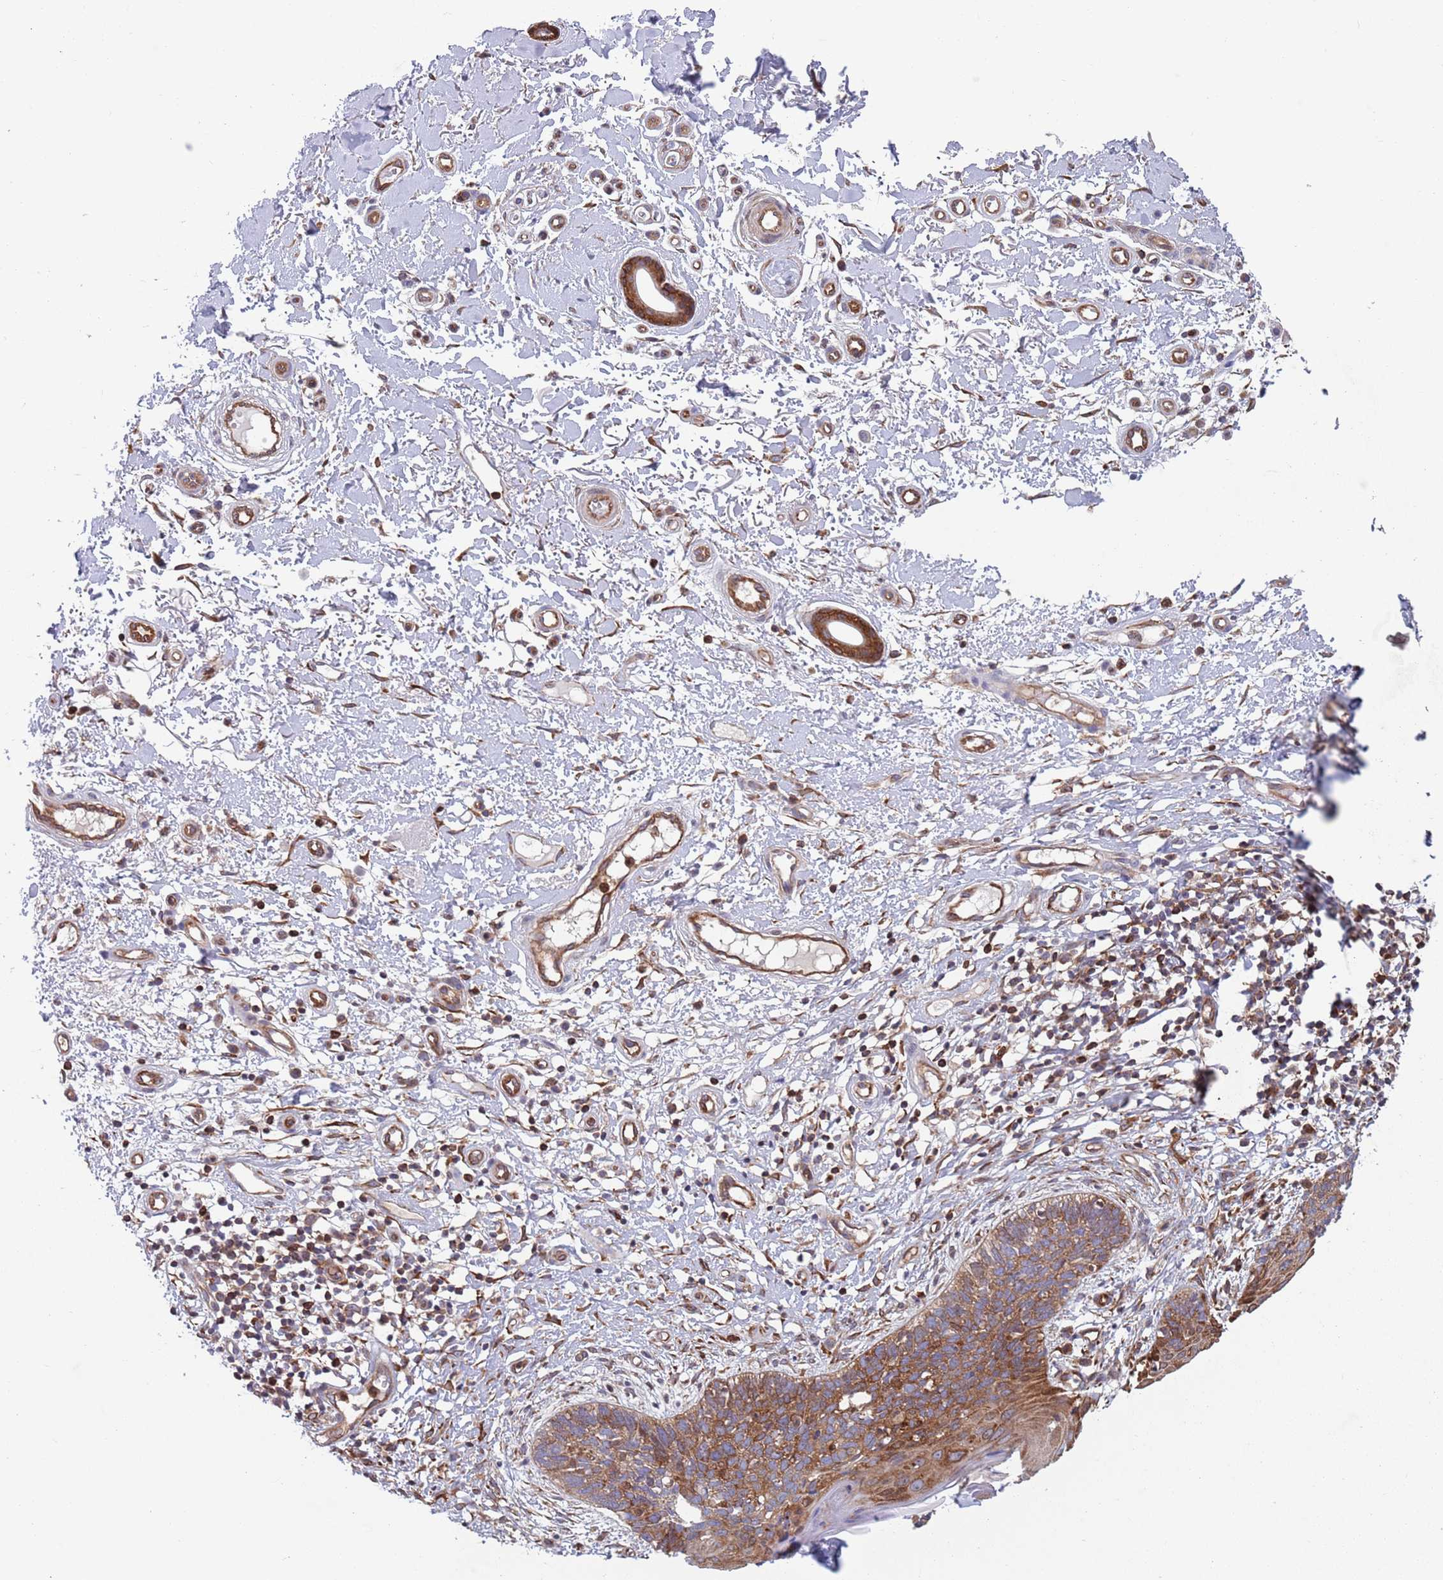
{"staining": {"intensity": "strong", "quantity": "25%-75%", "location": "cytoplasmic/membranous"}, "tissue": "skin cancer", "cell_type": "Tumor cells", "image_type": "cancer", "snomed": [{"axis": "morphology", "description": "Basal cell carcinoma"}, {"axis": "topography", "description": "Skin"}], "caption": "Strong cytoplasmic/membranous expression for a protein is present in approximately 25%-75% of tumor cells of skin cancer using immunohistochemistry (IHC).", "gene": "ZMYM5", "patient": {"sex": "male", "age": 78}}